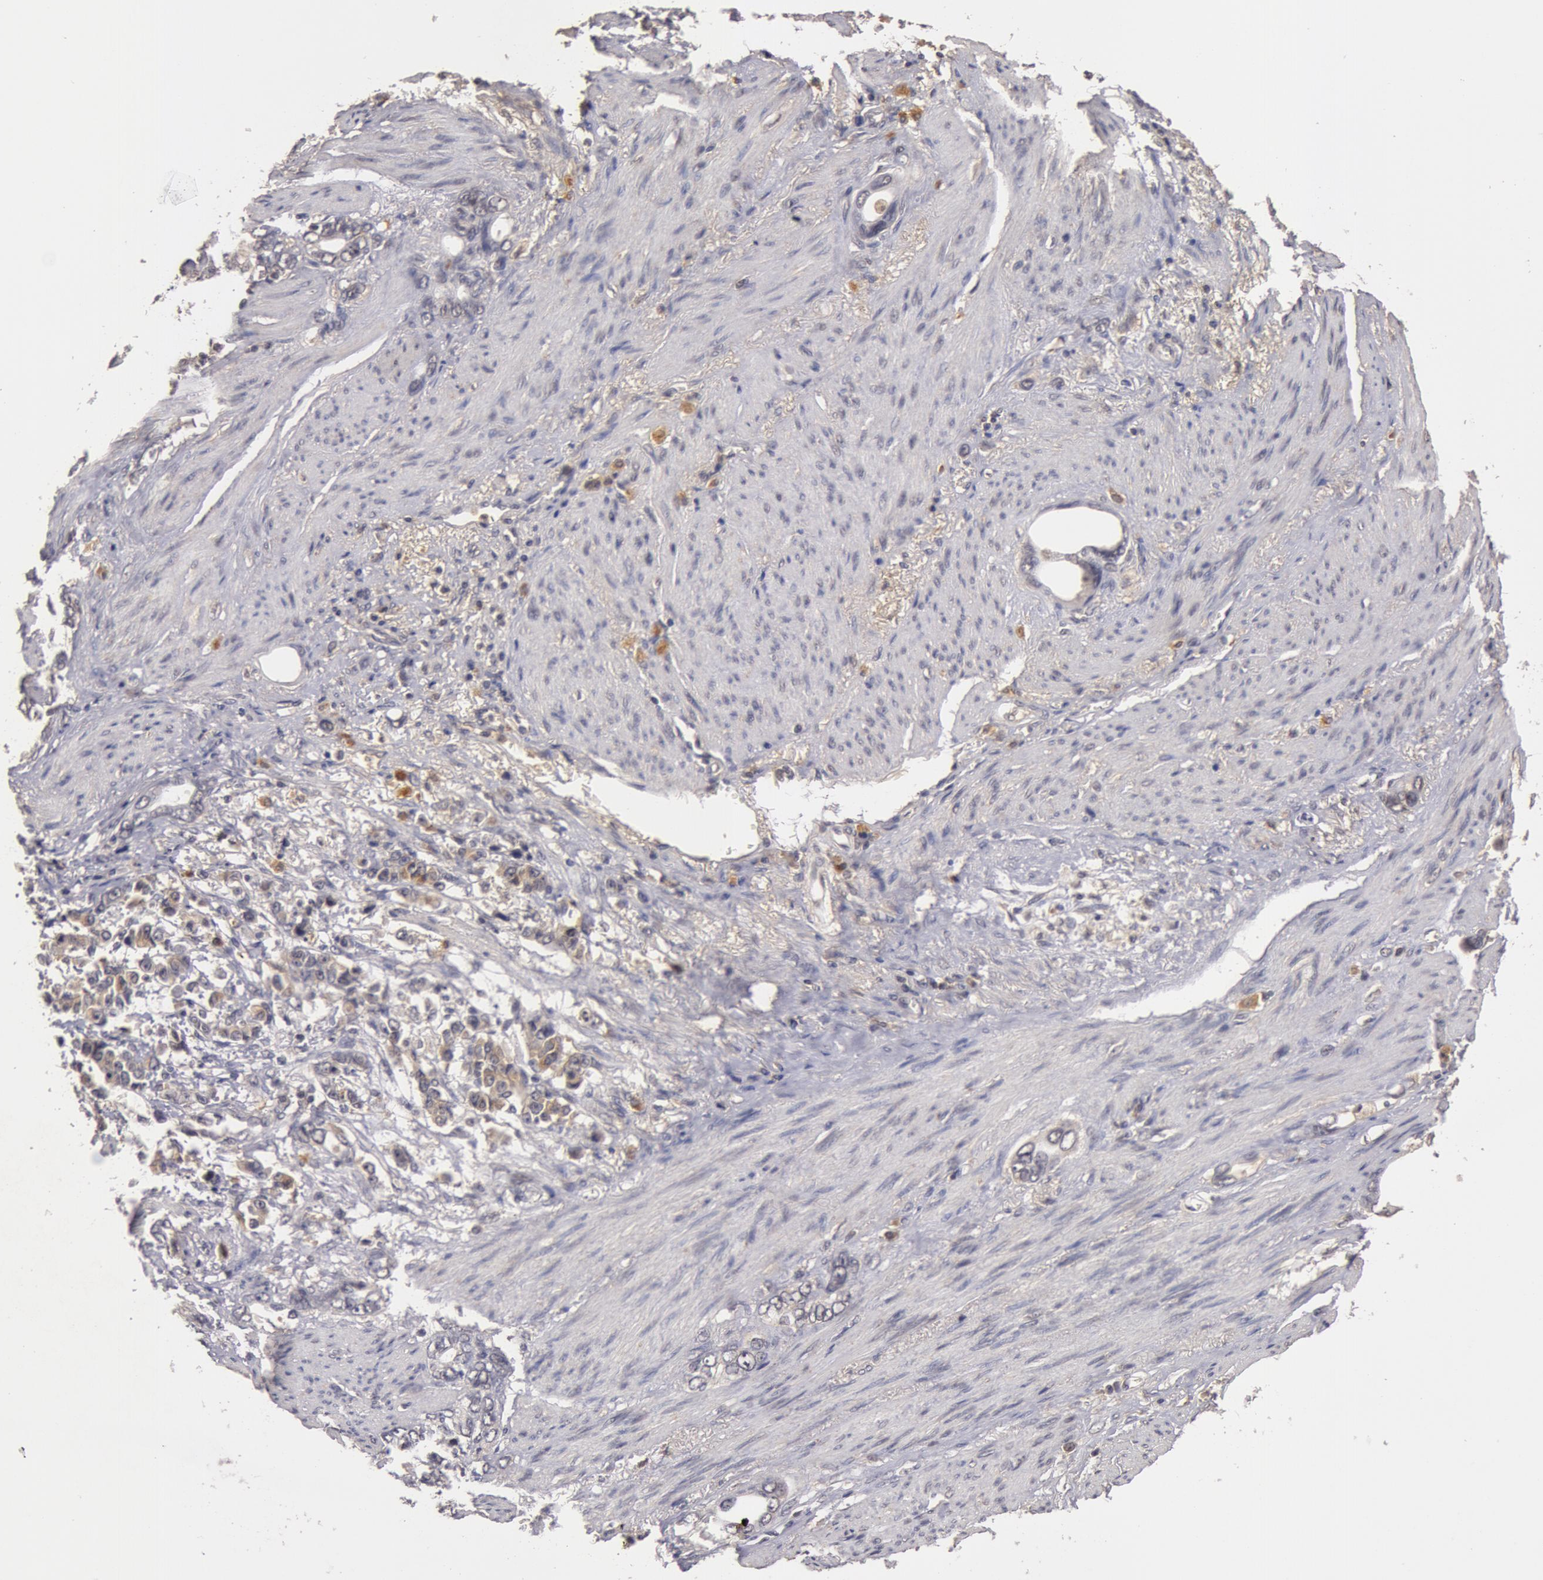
{"staining": {"intensity": "weak", "quantity": "<25%", "location": "cytoplasmic/membranous,nuclear"}, "tissue": "stomach cancer", "cell_type": "Tumor cells", "image_type": "cancer", "snomed": [{"axis": "morphology", "description": "Adenocarcinoma, NOS"}, {"axis": "topography", "description": "Stomach"}], "caption": "Immunohistochemical staining of adenocarcinoma (stomach) exhibits no significant positivity in tumor cells.", "gene": "BCHE", "patient": {"sex": "male", "age": 78}}